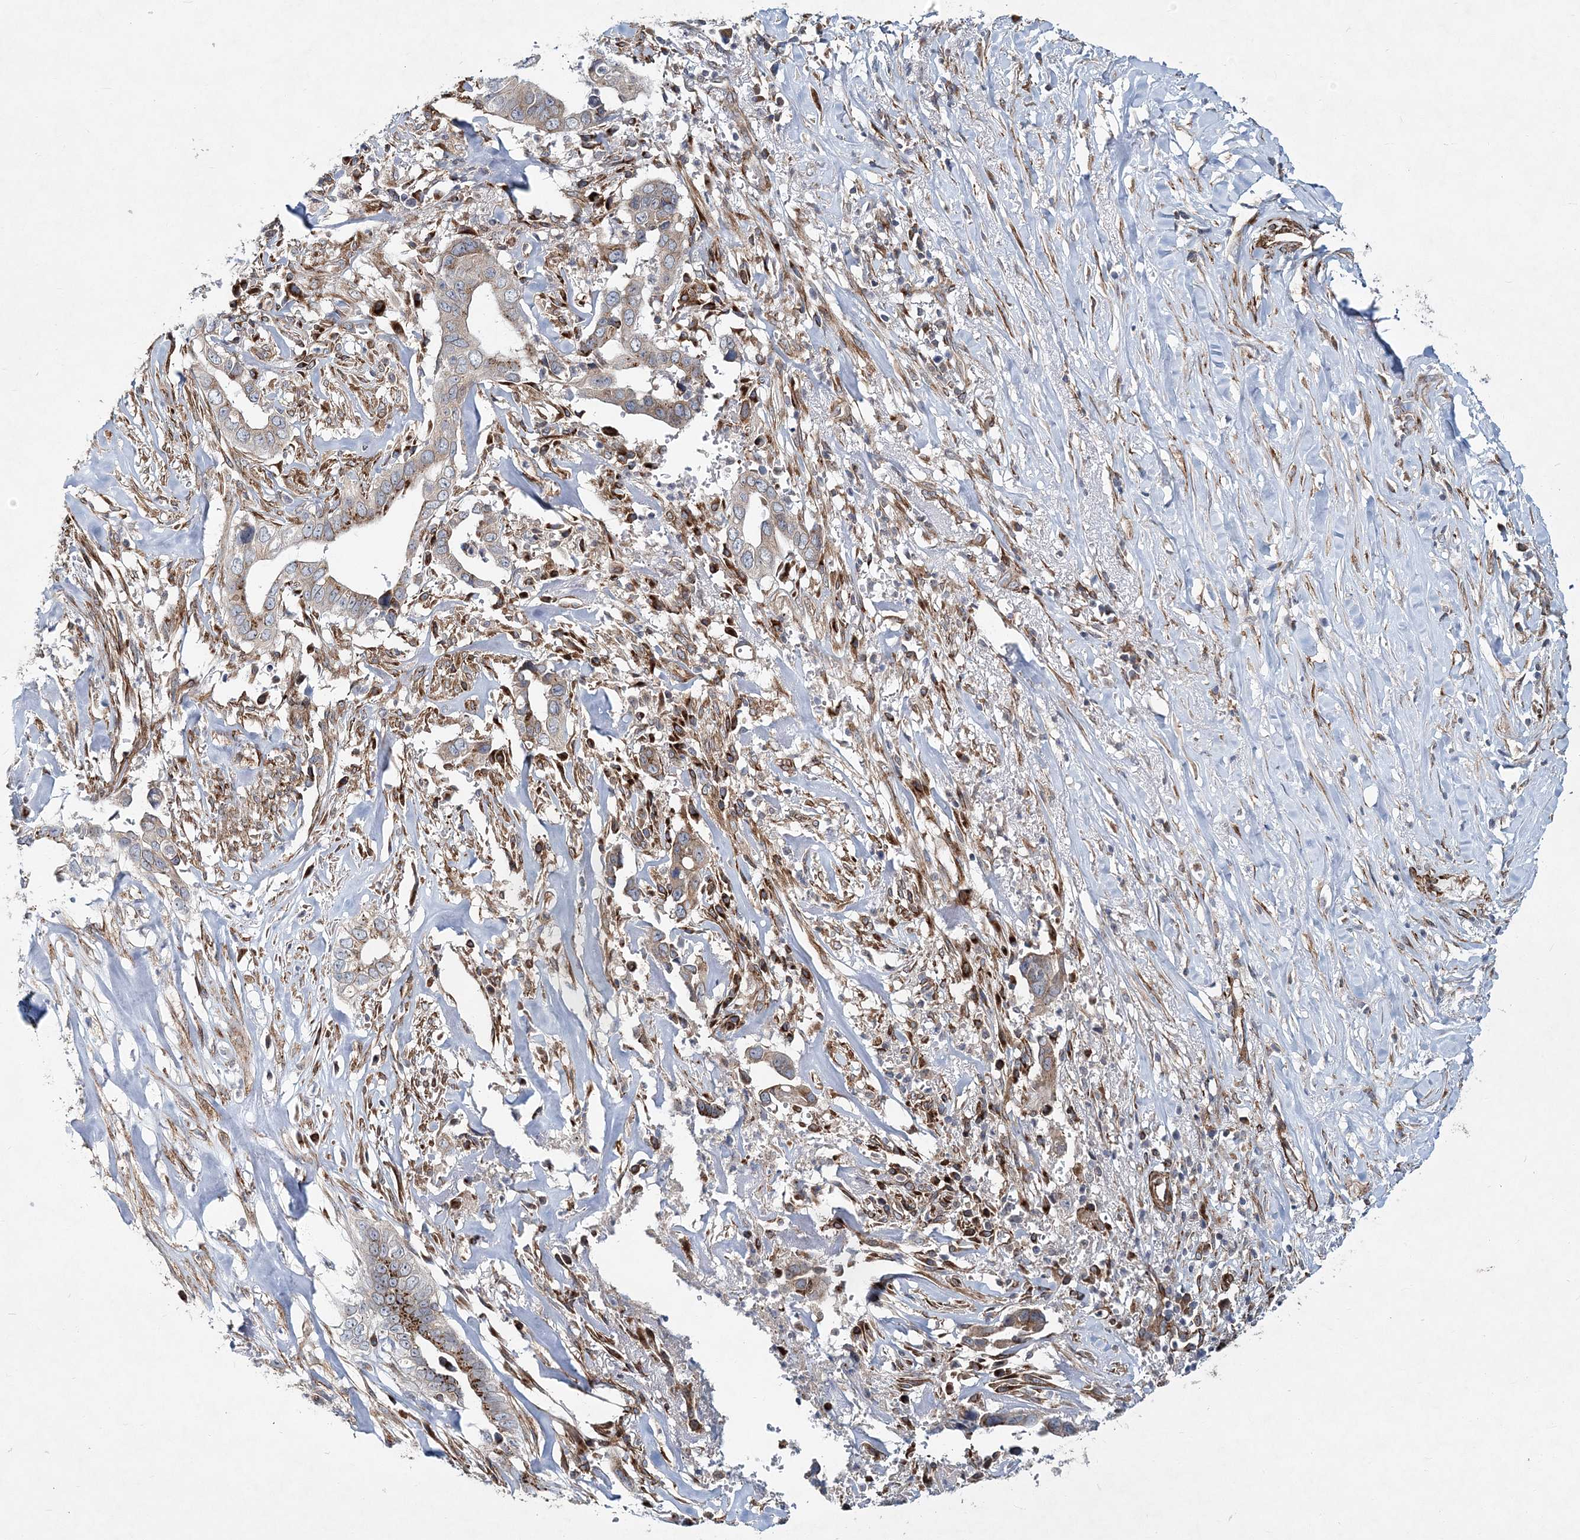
{"staining": {"intensity": "weak", "quantity": "25%-75%", "location": "cytoplasmic/membranous"}, "tissue": "liver cancer", "cell_type": "Tumor cells", "image_type": "cancer", "snomed": [{"axis": "morphology", "description": "Cholangiocarcinoma"}, {"axis": "topography", "description": "Liver"}], "caption": "Brown immunohistochemical staining in liver cancer (cholangiocarcinoma) displays weak cytoplasmic/membranous staining in about 25%-75% of tumor cells. The staining was performed using DAB (3,3'-diaminobenzidine), with brown indicating positive protein expression. Nuclei are stained blue with hematoxylin.", "gene": "NBAS", "patient": {"sex": "female", "age": 79}}